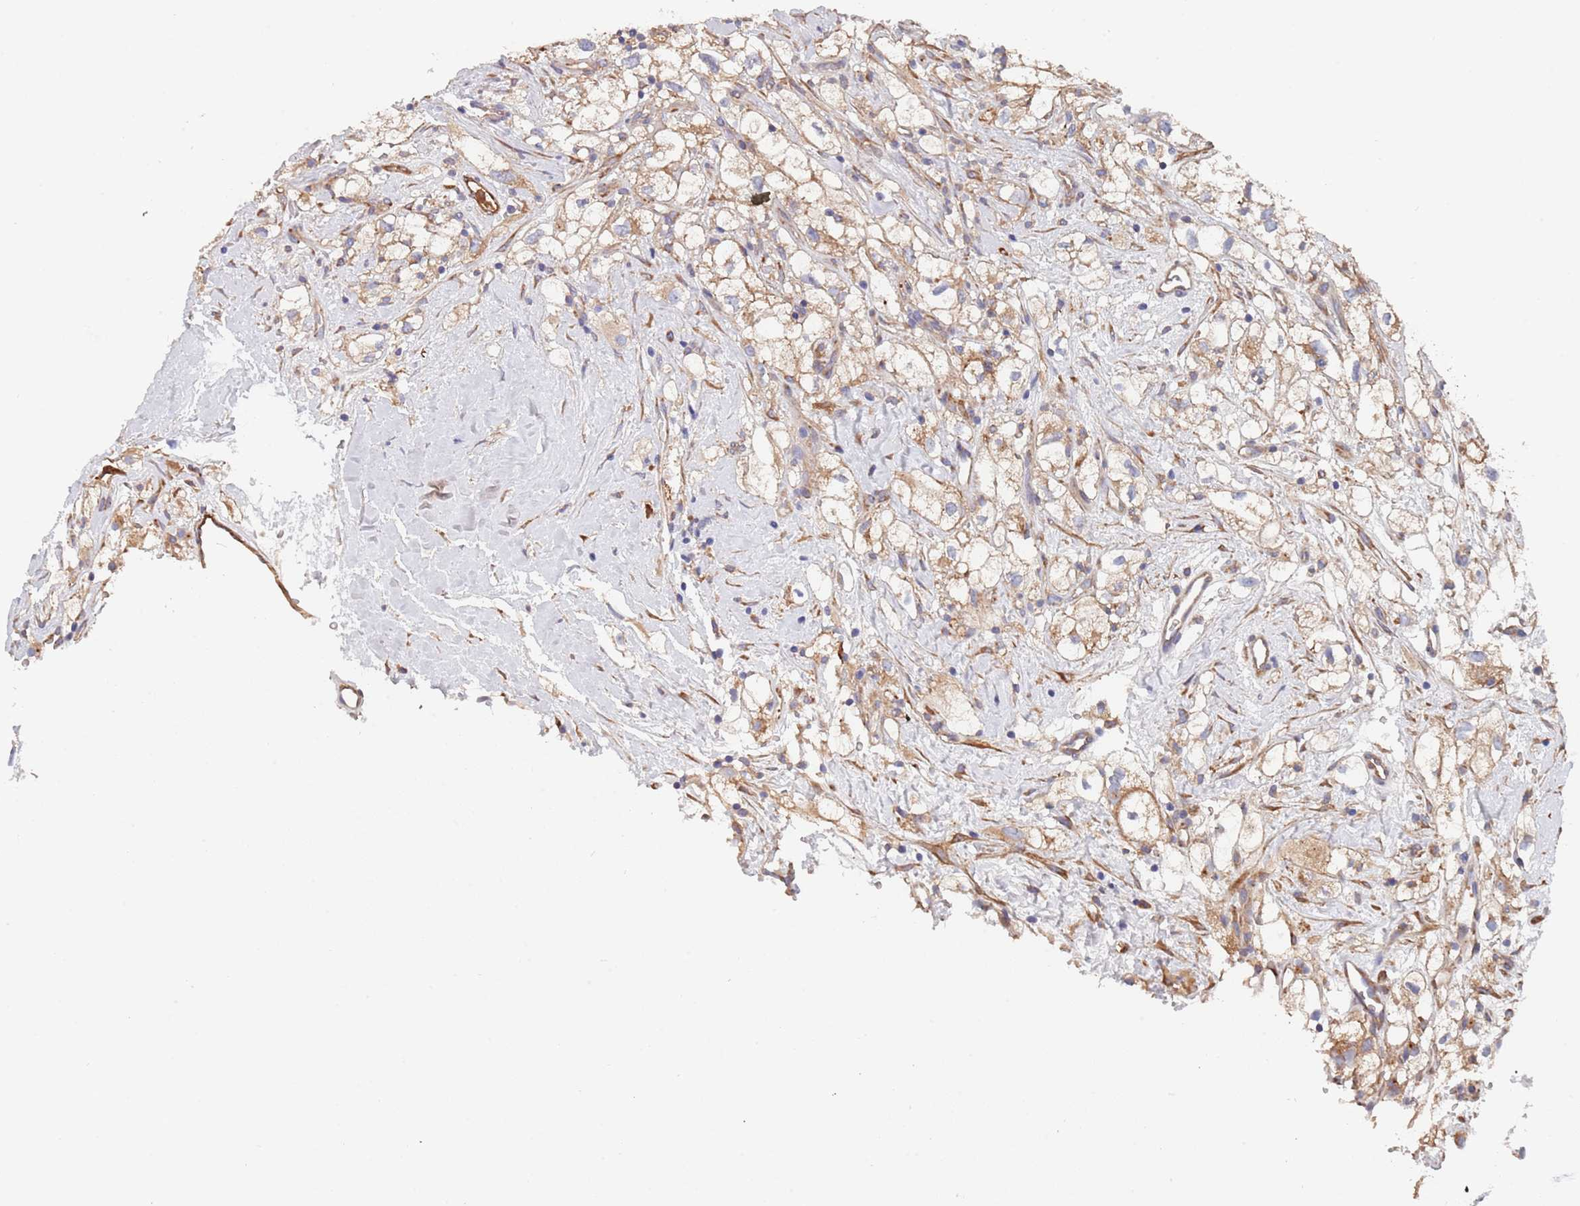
{"staining": {"intensity": "moderate", "quantity": "25%-75%", "location": "cytoplasmic/membranous"}, "tissue": "renal cancer", "cell_type": "Tumor cells", "image_type": "cancer", "snomed": [{"axis": "morphology", "description": "Adenocarcinoma, NOS"}, {"axis": "topography", "description": "Kidney"}], "caption": "Moderate cytoplasmic/membranous staining for a protein is appreciated in about 25%-75% of tumor cells of renal cancer using immunohistochemistry (IHC).", "gene": "DCUN1D3", "patient": {"sex": "male", "age": 59}}